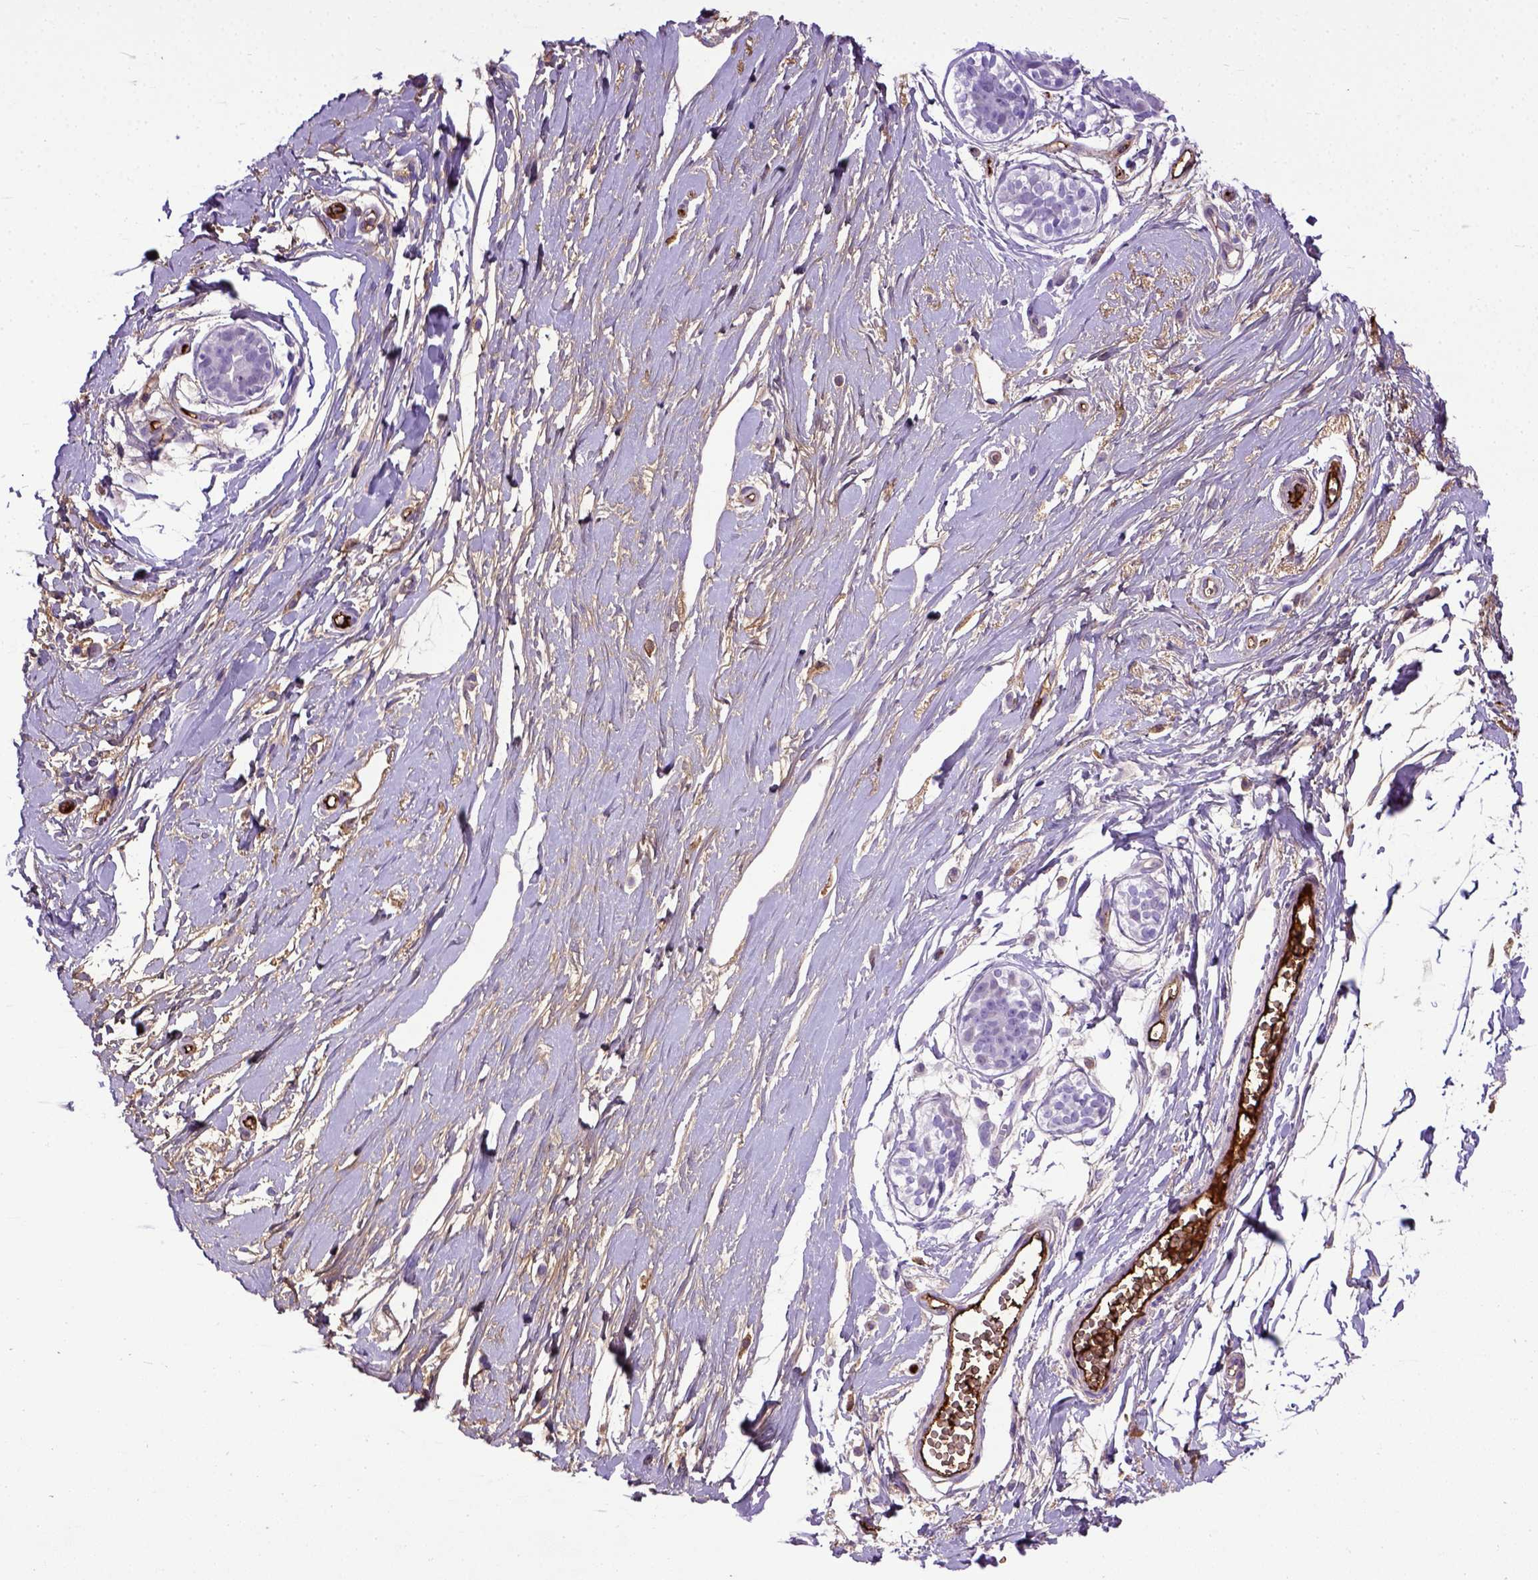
{"staining": {"intensity": "negative", "quantity": "none", "location": "none"}, "tissue": "breast", "cell_type": "Adipocytes", "image_type": "normal", "snomed": [{"axis": "morphology", "description": "Normal tissue, NOS"}, {"axis": "topography", "description": "Breast"}], "caption": "Protein analysis of benign breast displays no significant staining in adipocytes.", "gene": "ADAMTS8", "patient": {"sex": "female", "age": 49}}